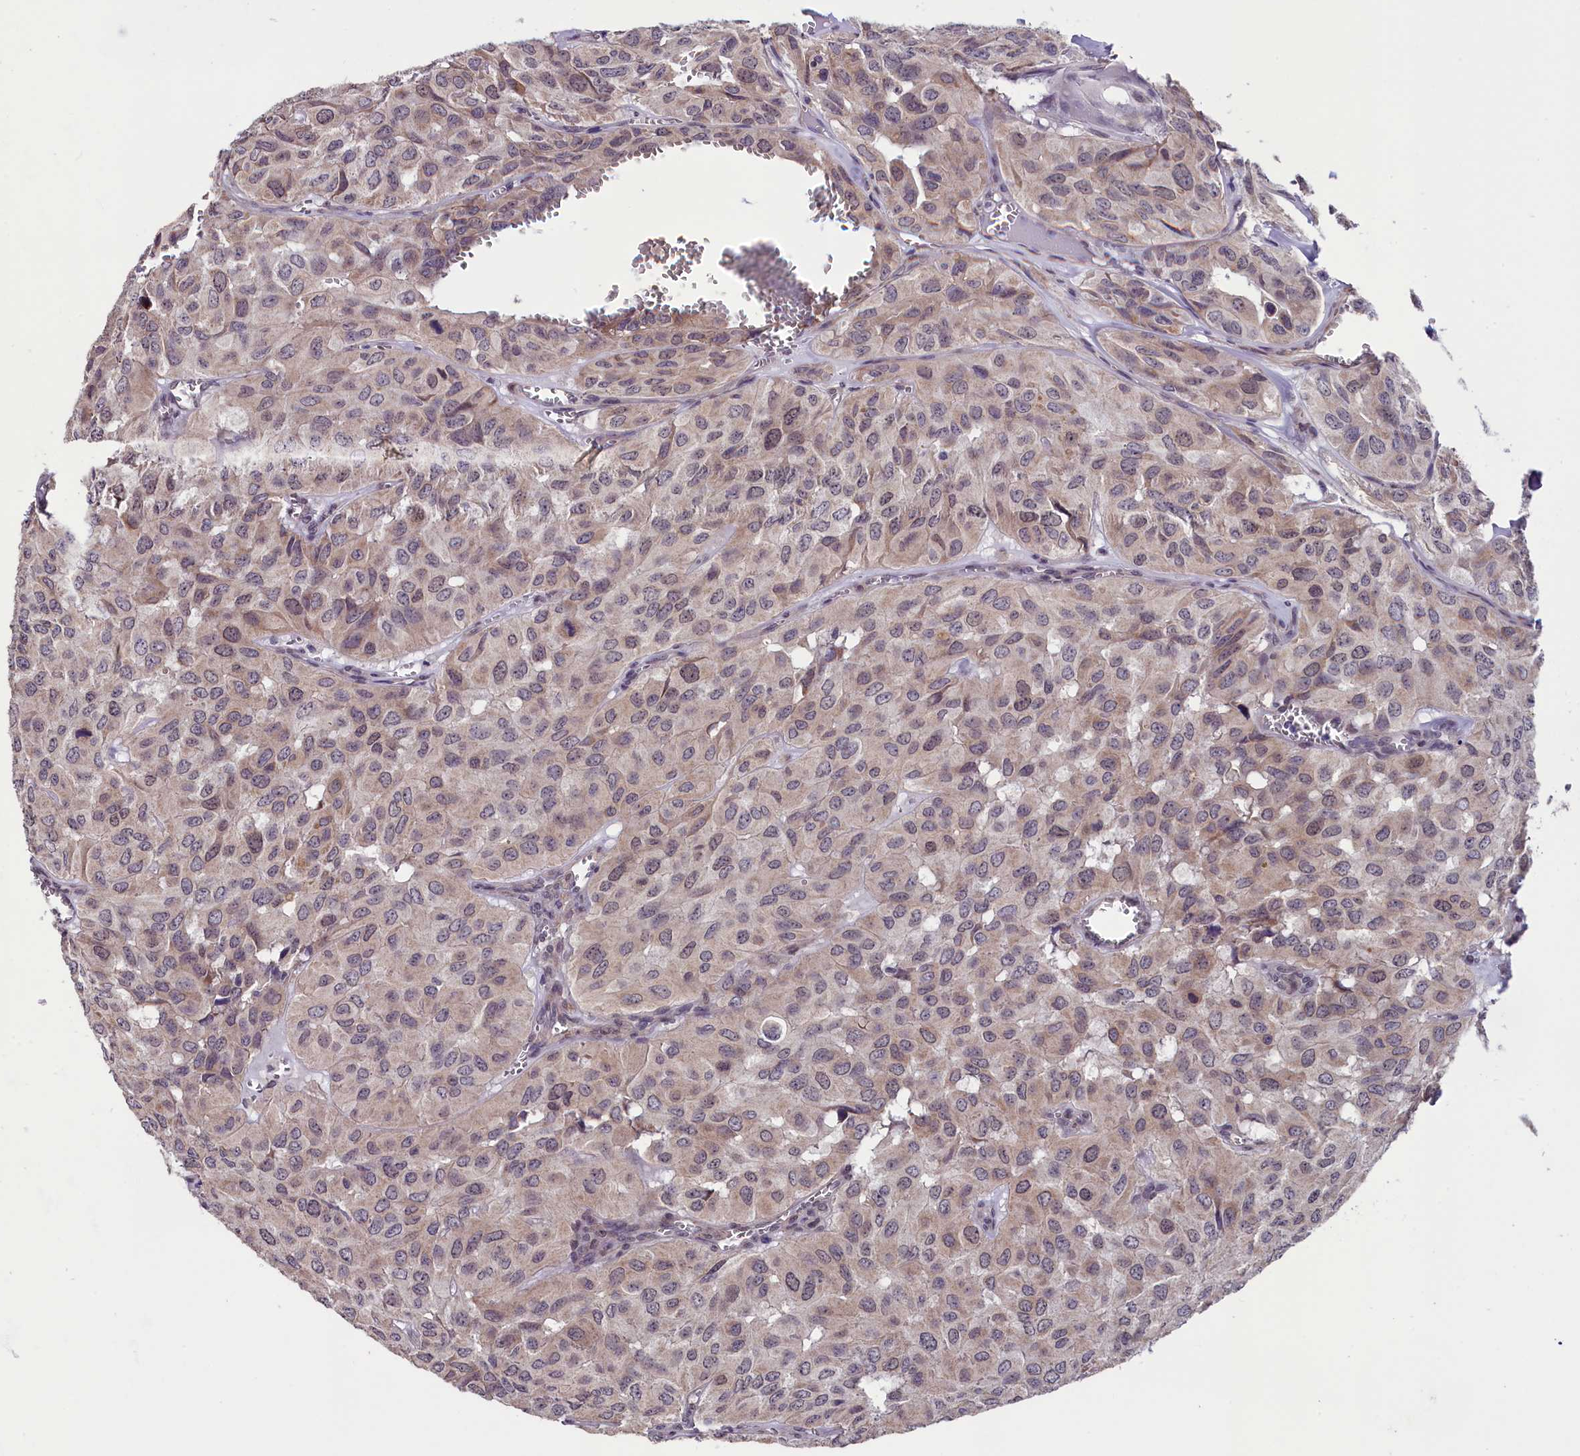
{"staining": {"intensity": "weak", "quantity": "25%-75%", "location": "cytoplasmic/membranous"}, "tissue": "head and neck cancer", "cell_type": "Tumor cells", "image_type": "cancer", "snomed": [{"axis": "morphology", "description": "Adenocarcinoma, NOS"}, {"axis": "topography", "description": "Salivary gland, NOS"}, {"axis": "topography", "description": "Head-Neck"}], "caption": "Protein analysis of adenocarcinoma (head and neck) tissue displays weak cytoplasmic/membranous positivity in about 25%-75% of tumor cells. (Brightfield microscopy of DAB IHC at high magnification).", "gene": "SLC39A6", "patient": {"sex": "female", "age": 76}}